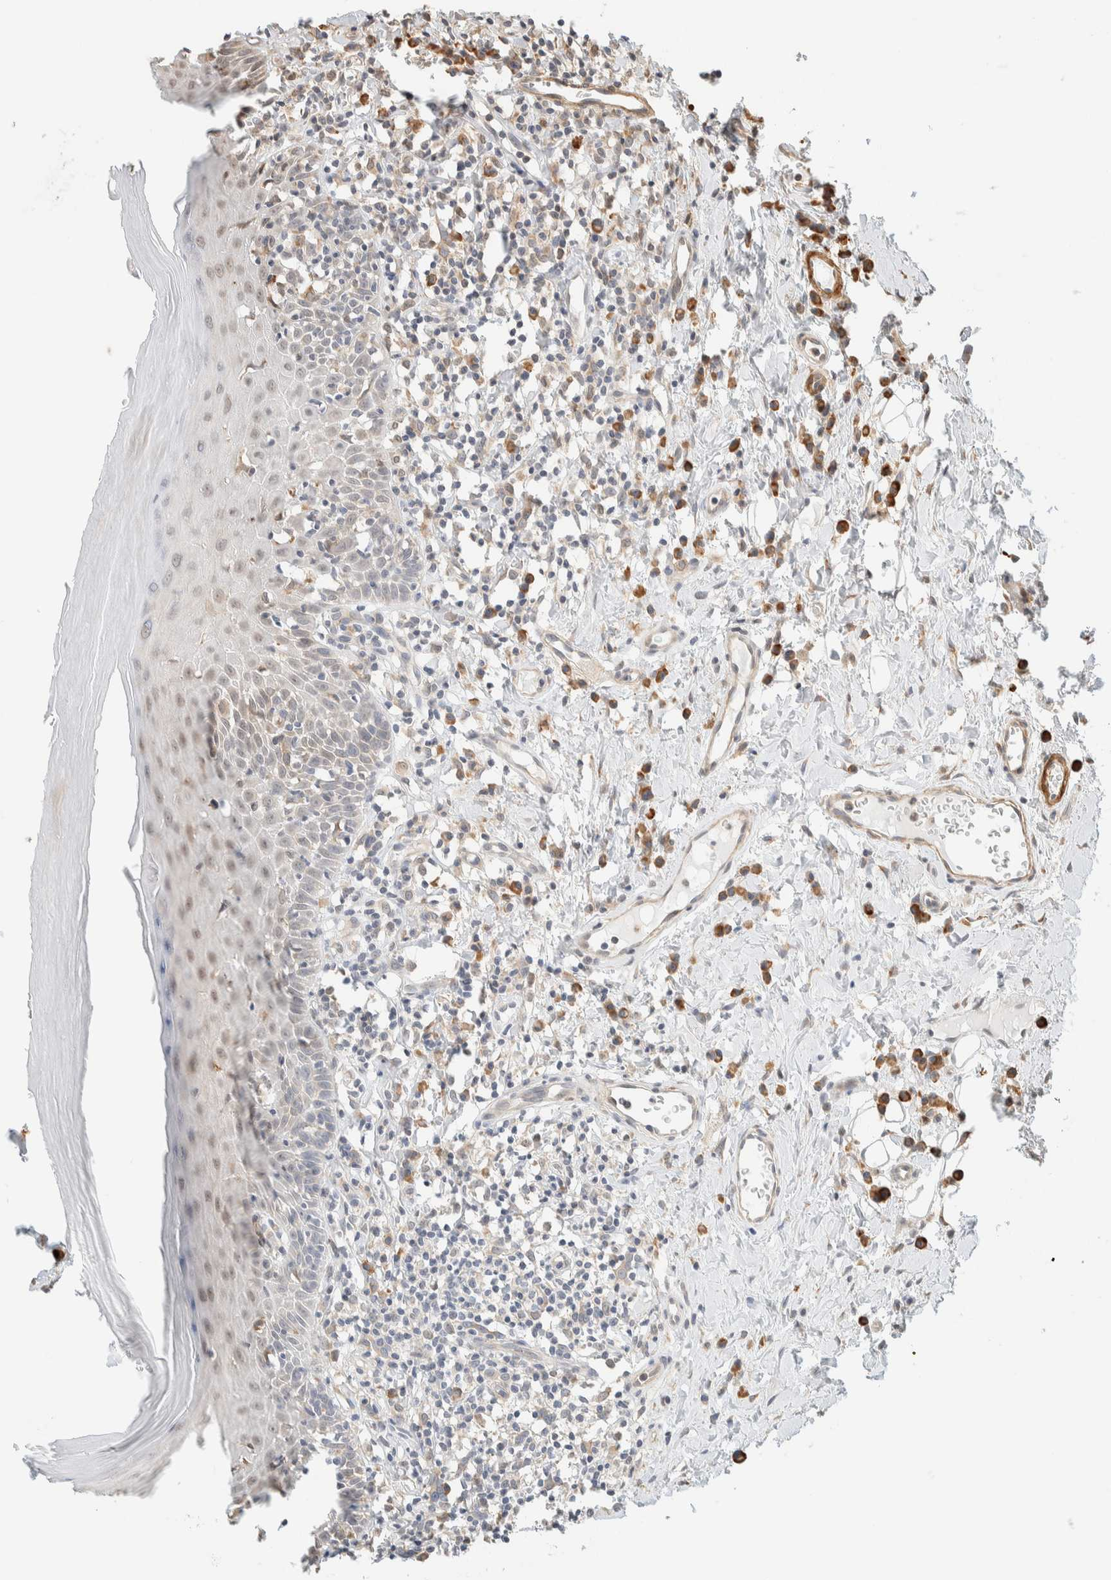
{"staining": {"intensity": "weak", "quantity": "<25%", "location": "cytoplasmic/membranous,nuclear"}, "tissue": "oral mucosa", "cell_type": "Squamous epithelial cells", "image_type": "normal", "snomed": [{"axis": "morphology", "description": "Normal tissue, NOS"}, {"axis": "topography", "description": "Oral tissue"}], "caption": "IHC of unremarkable human oral mucosa demonstrates no positivity in squamous epithelial cells.", "gene": "INTS1", "patient": {"sex": "male", "age": 82}}